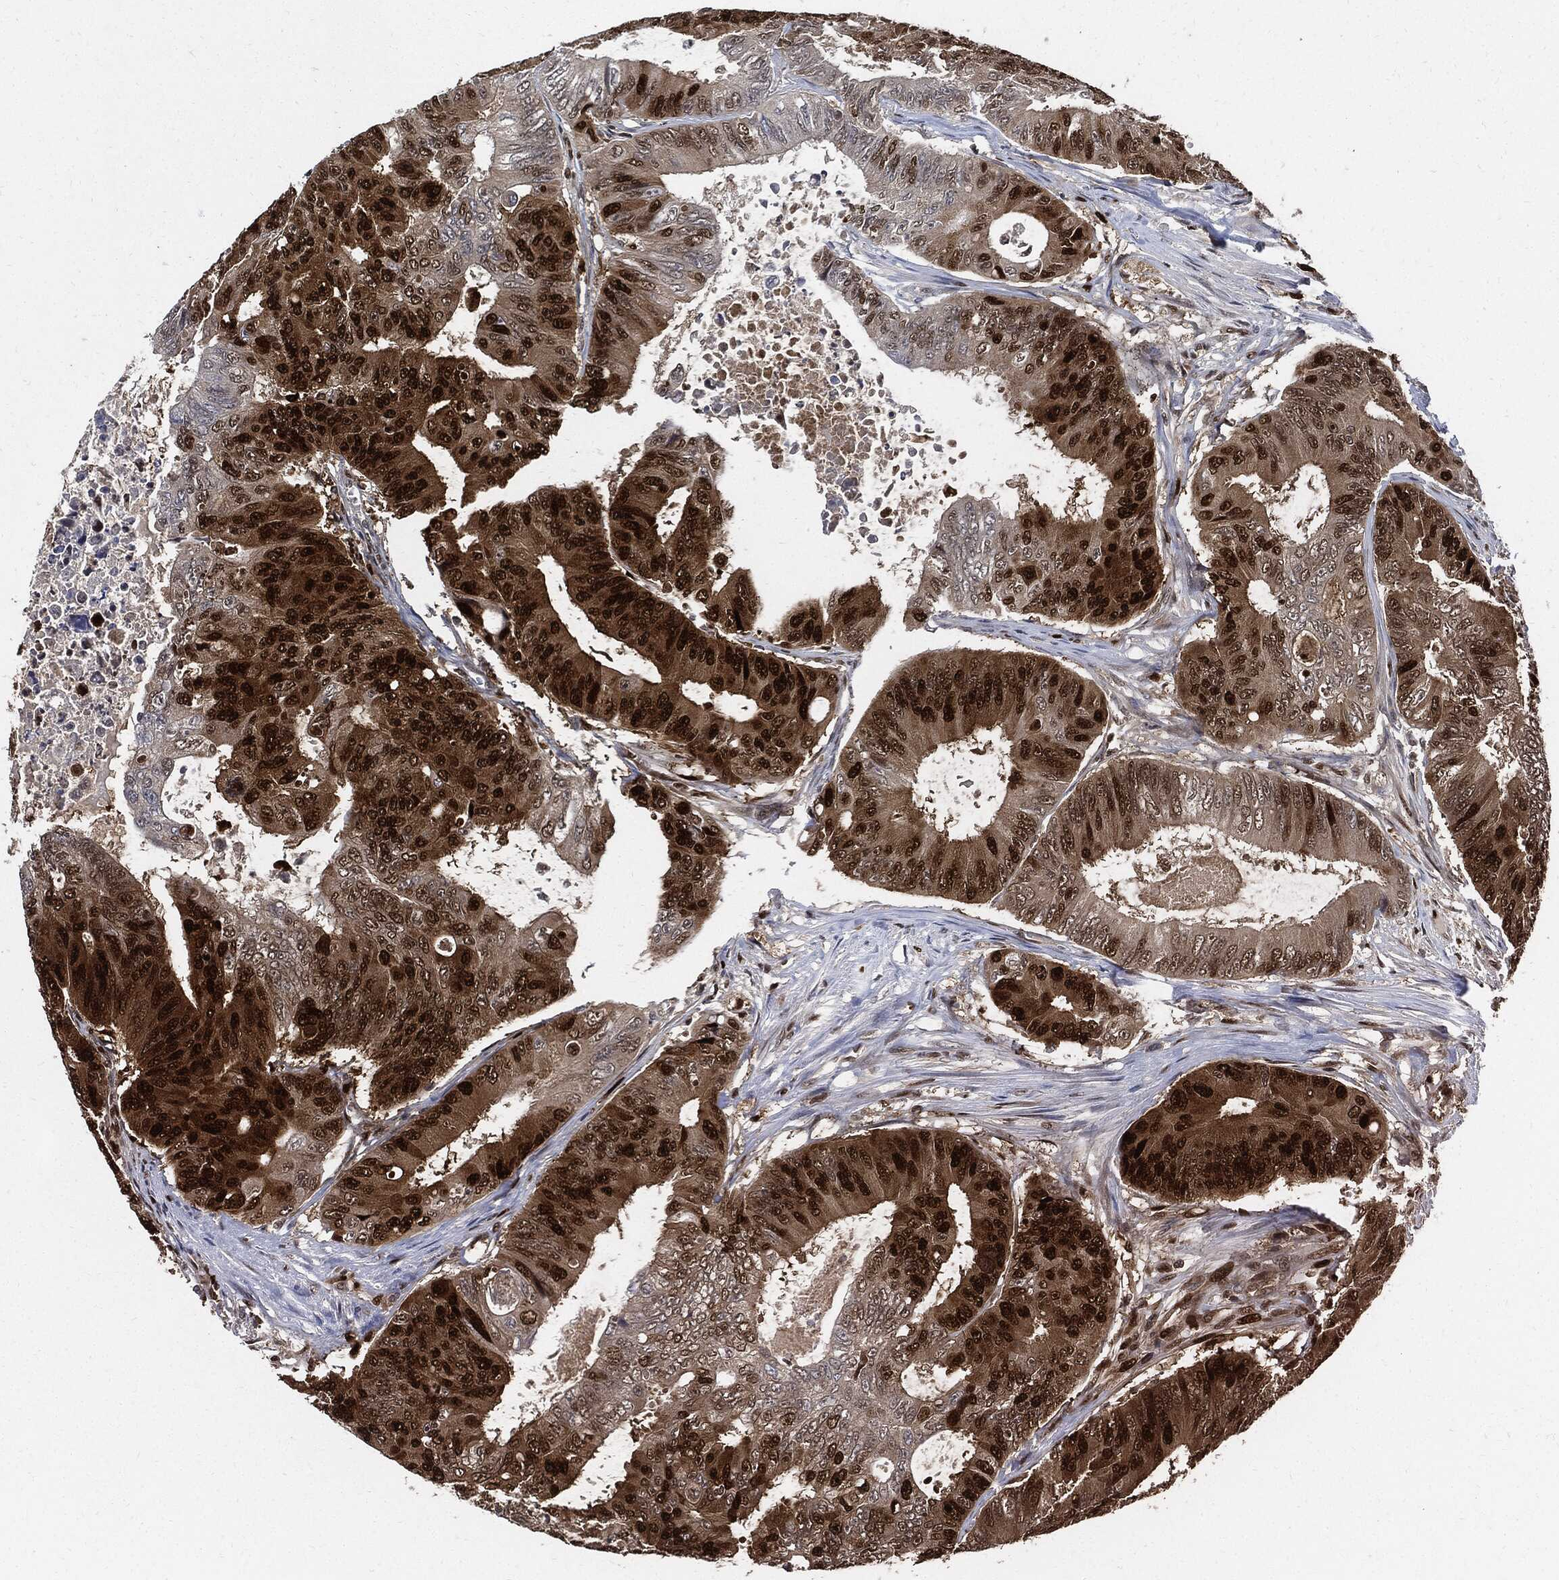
{"staining": {"intensity": "strong", "quantity": ">75%", "location": "nuclear"}, "tissue": "colorectal cancer", "cell_type": "Tumor cells", "image_type": "cancer", "snomed": [{"axis": "morphology", "description": "Adenocarcinoma, NOS"}, {"axis": "topography", "description": "Colon"}], "caption": "Tumor cells demonstrate high levels of strong nuclear expression in about >75% of cells in human colorectal cancer (adenocarcinoma).", "gene": "PCNA", "patient": {"sex": "female", "age": 48}}